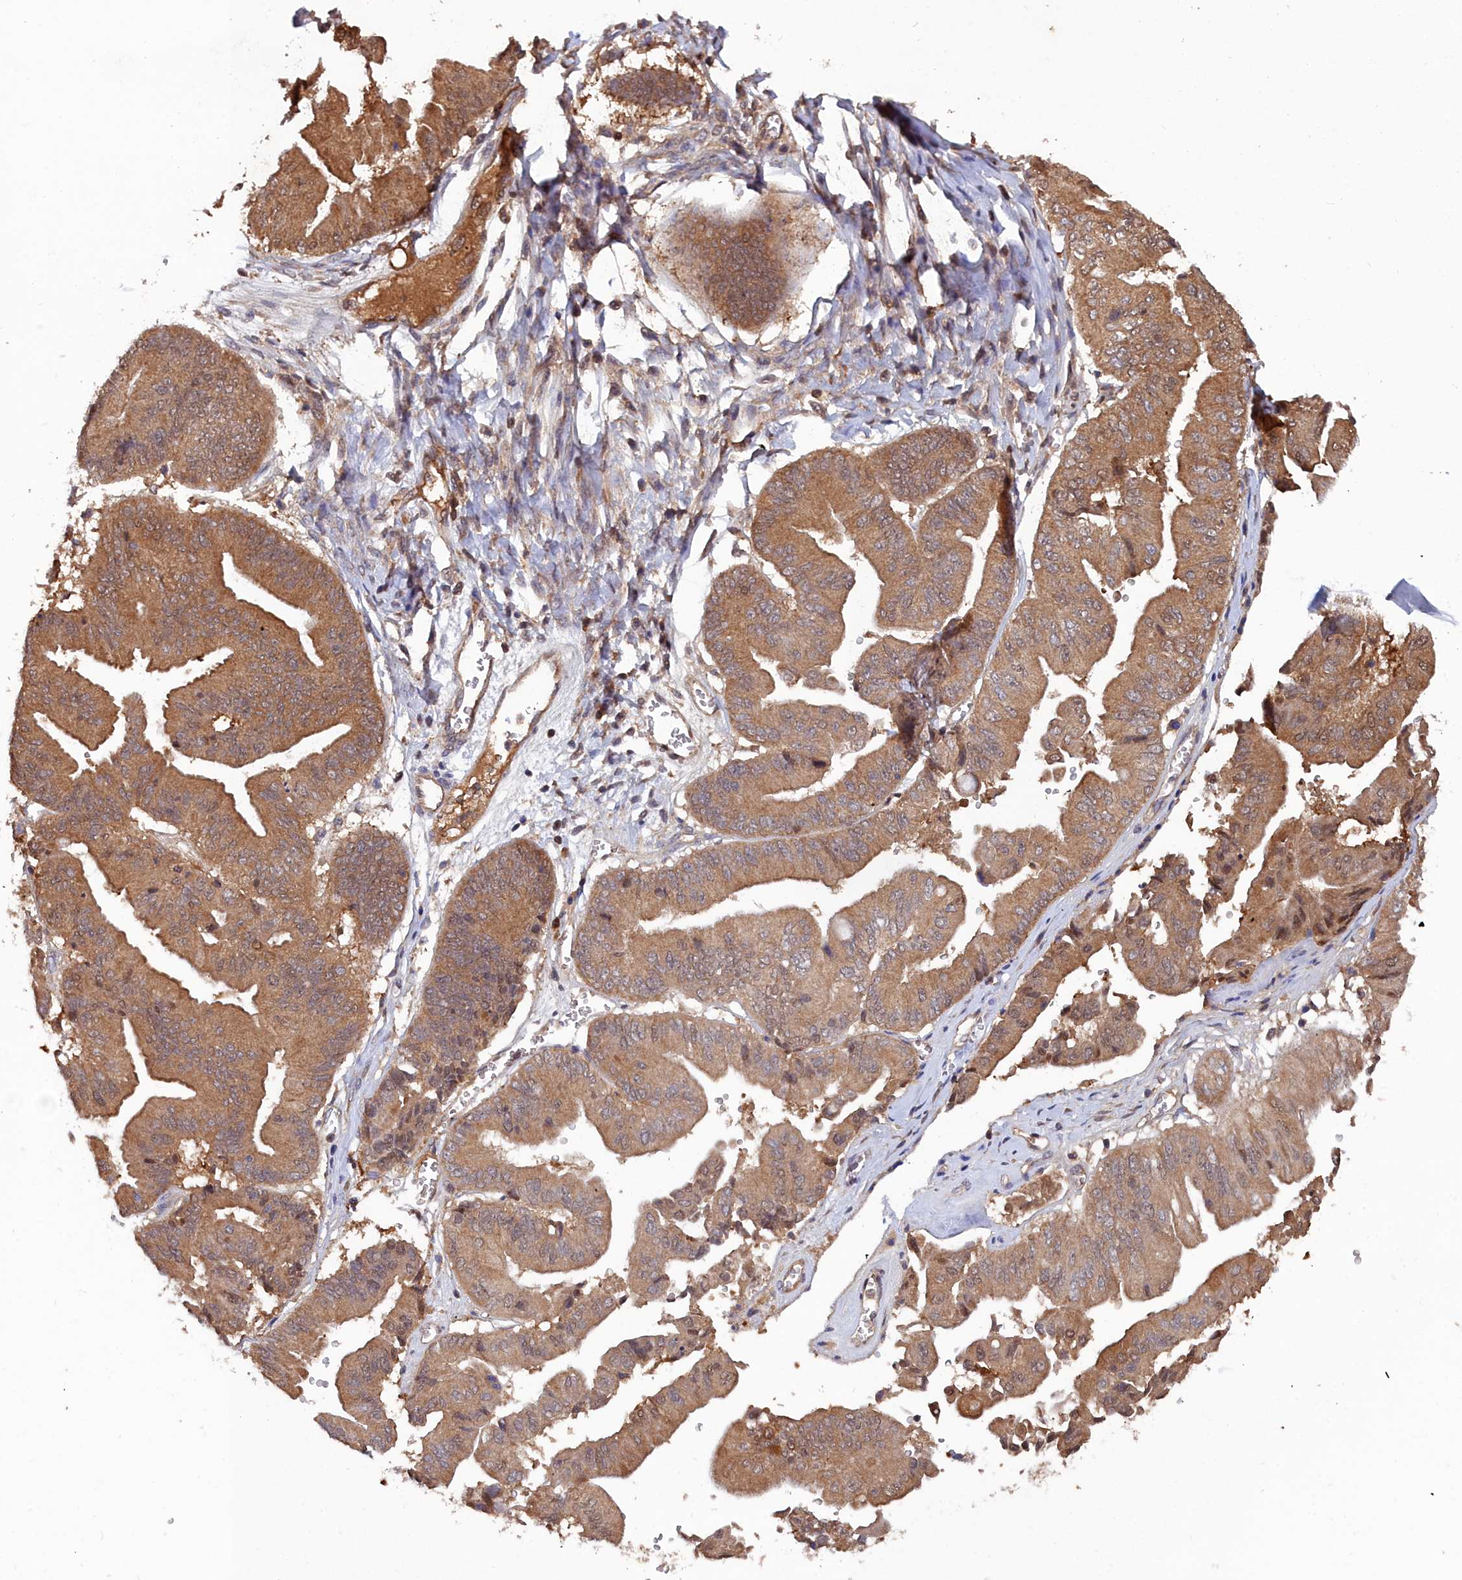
{"staining": {"intensity": "moderate", "quantity": ">75%", "location": "cytoplasmic/membranous"}, "tissue": "ovarian cancer", "cell_type": "Tumor cells", "image_type": "cancer", "snomed": [{"axis": "morphology", "description": "Cystadenocarcinoma, mucinous, NOS"}, {"axis": "topography", "description": "Ovary"}], "caption": "An immunohistochemistry histopathology image of tumor tissue is shown. Protein staining in brown highlights moderate cytoplasmic/membranous positivity in ovarian cancer (mucinous cystadenocarcinoma) within tumor cells.", "gene": "GFRA2", "patient": {"sex": "female", "age": 61}}